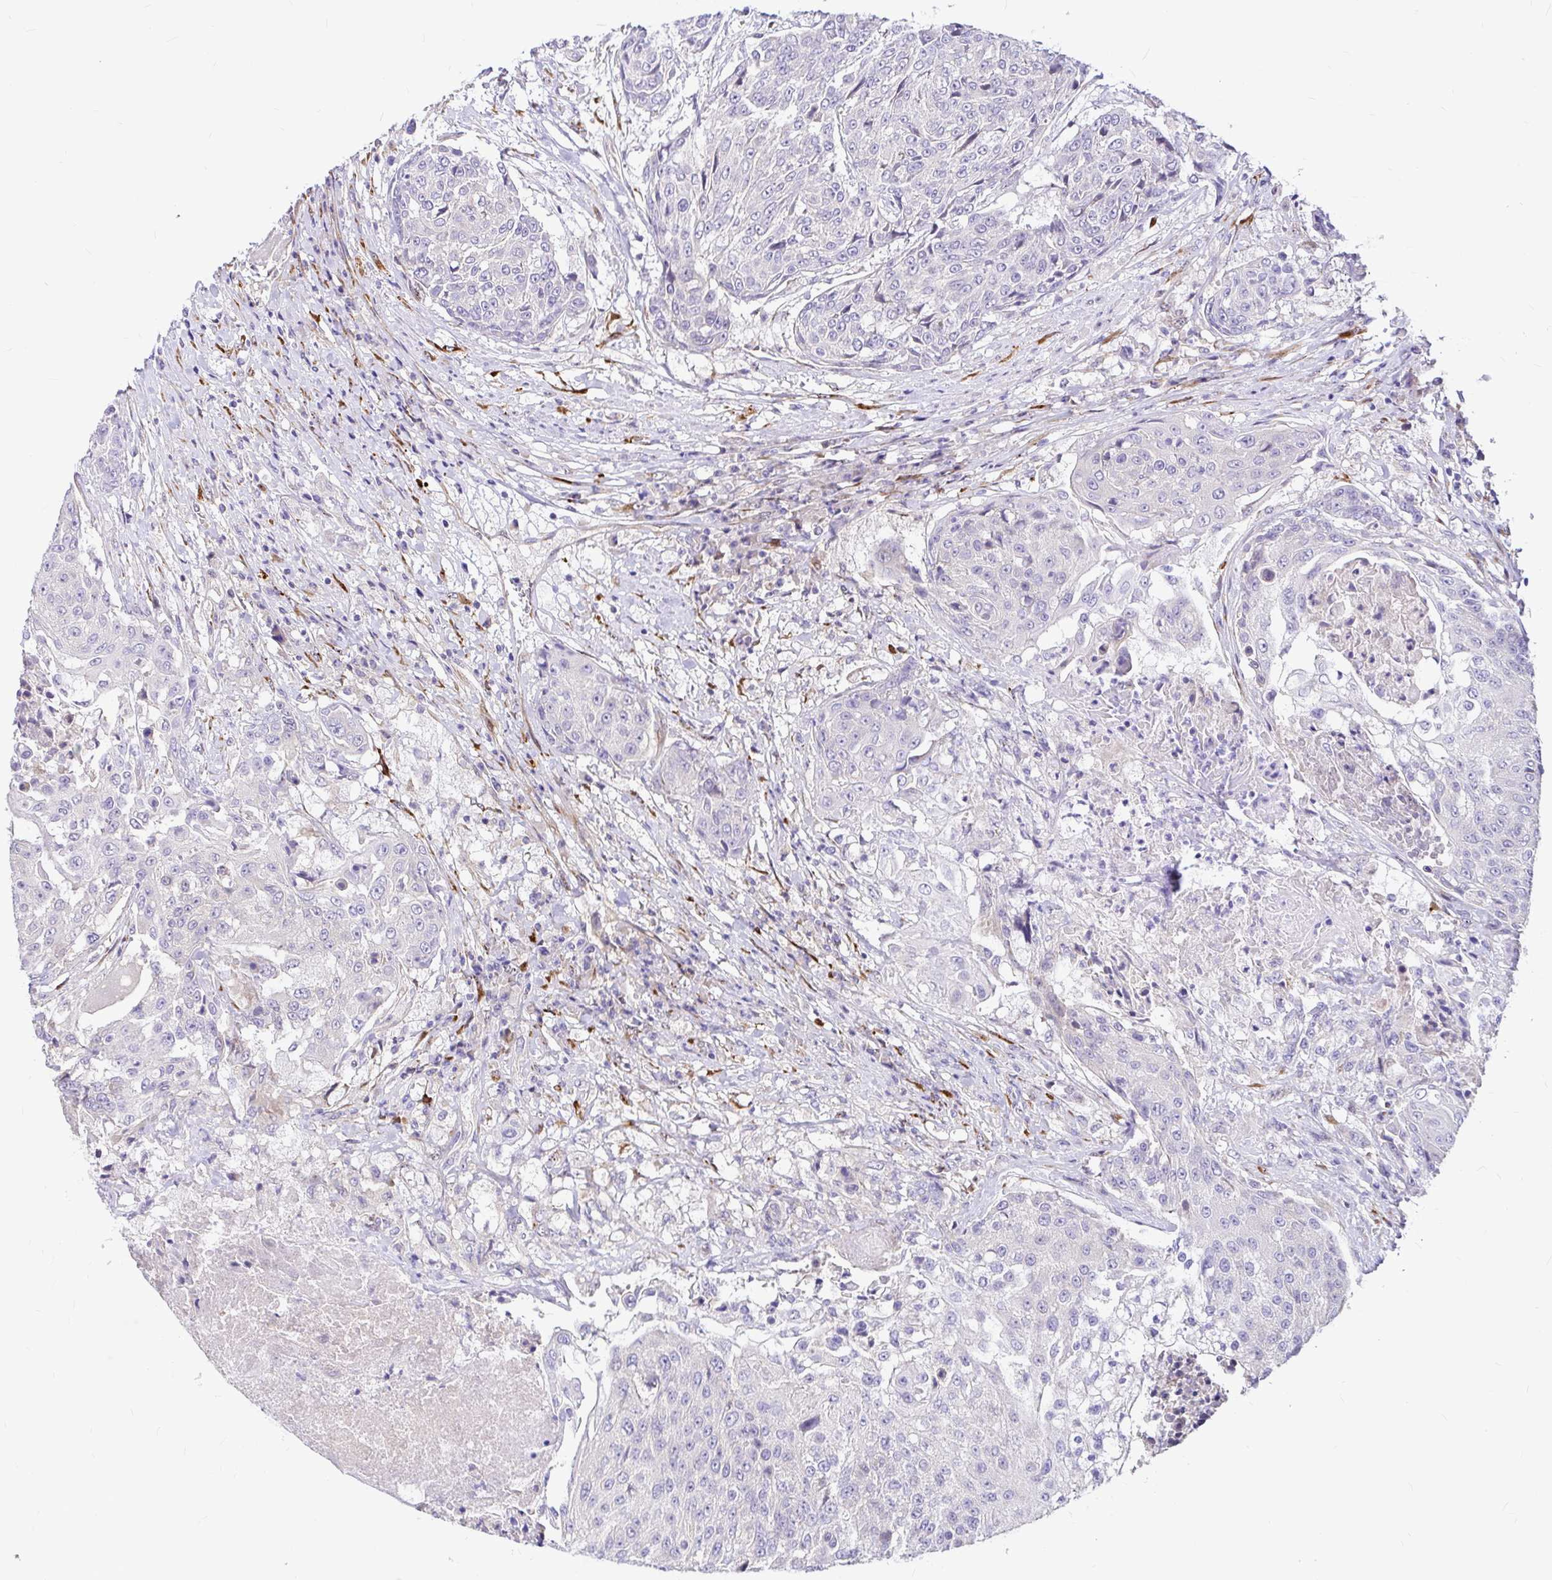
{"staining": {"intensity": "negative", "quantity": "none", "location": "none"}, "tissue": "urothelial cancer", "cell_type": "Tumor cells", "image_type": "cancer", "snomed": [{"axis": "morphology", "description": "Urothelial carcinoma, High grade"}, {"axis": "topography", "description": "Urinary bladder"}], "caption": "An image of human high-grade urothelial carcinoma is negative for staining in tumor cells.", "gene": "GABBR2", "patient": {"sex": "female", "age": 63}}